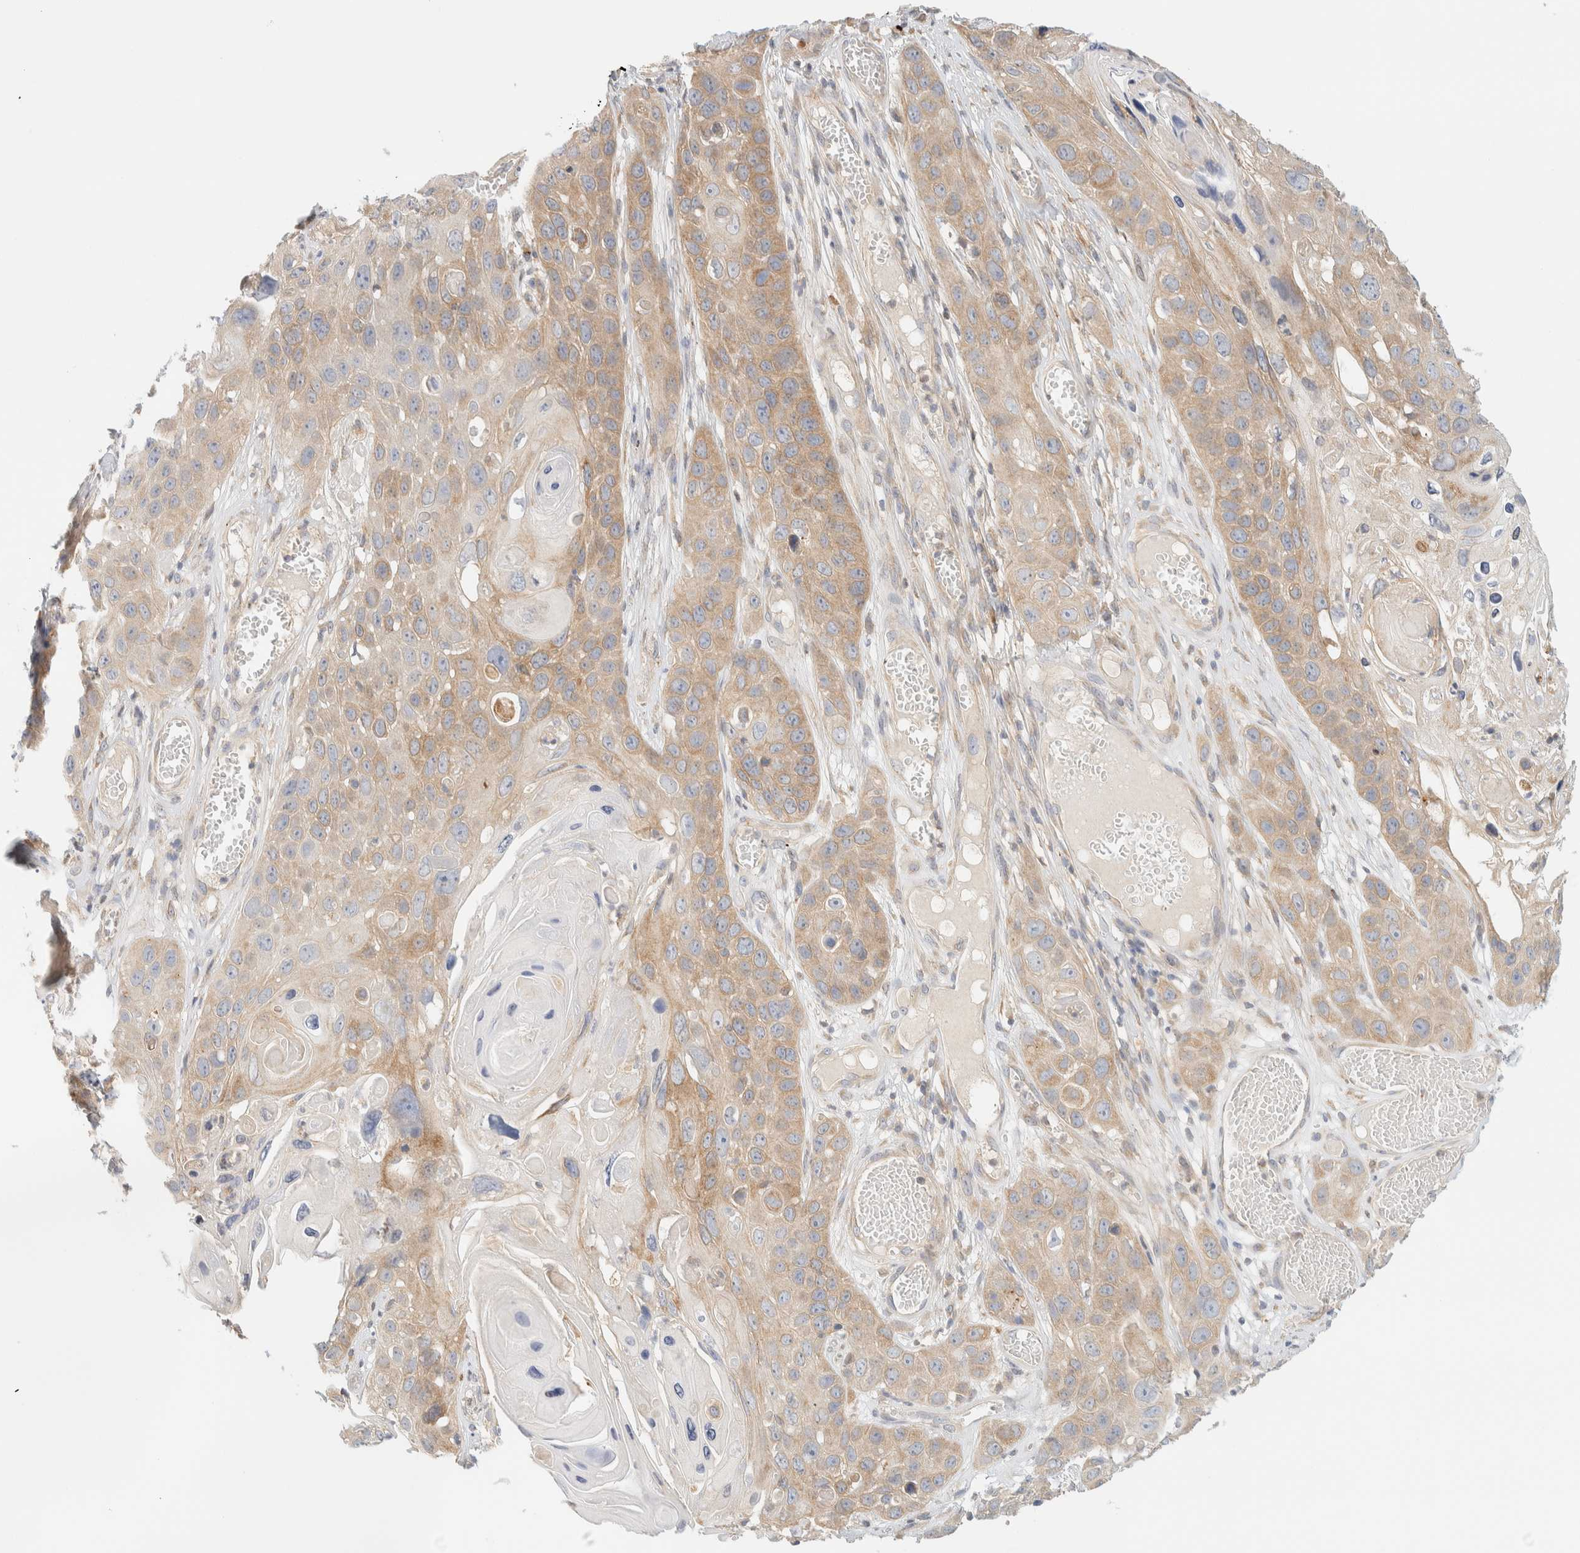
{"staining": {"intensity": "weak", "quantity": ">75%", "location": "cytoplasmic/membranous"}, "tissue": "skin cancer", "cell_type": "Tumor cells", "image_type": "cancer", "snomed": [{"axis": "morphology", "description": "Squamous cell carcinoma, NOS"}, {"axis": "topography", "description": "Skin"}], "caption": "This is a photomicrograph of immunohistochemistry staining of skin cancer (squamous cell carcinoma), which shows weak expression in the cytoplasmic/membranous of tumor cells.", "gene": "NT5C", "patient": {"sex": "male", "age": 55}}